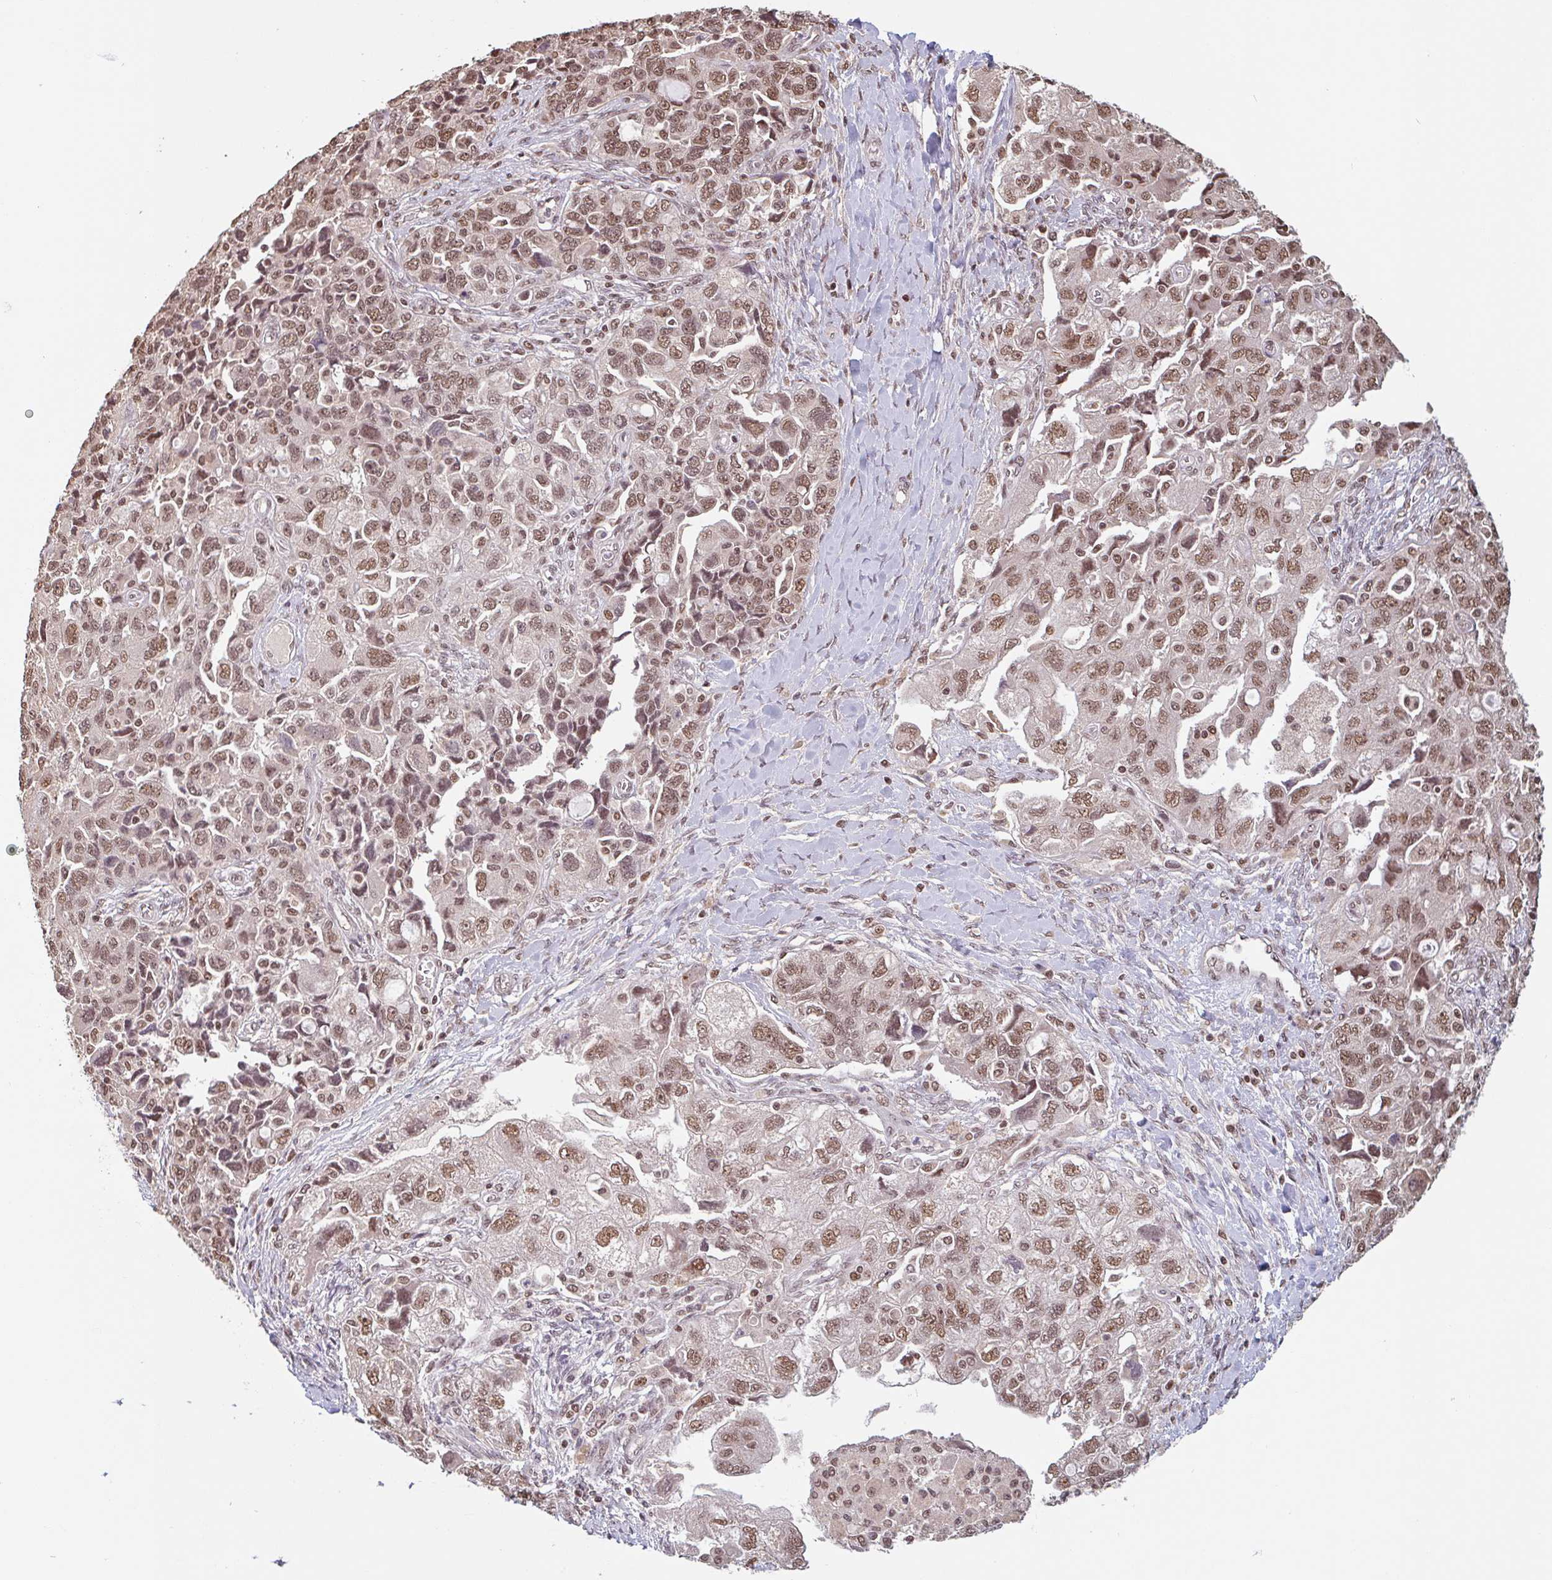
{"staining": {"intensity": "moderate", "quantity": ">75%", "location": "nuclear"}, "tissue": "ovarian cancer", "cell_type": "Tumor cells", "image_type": "cancer", "snomed": [{"axis": "morphology", "description": "Carcinoma, NOS"}, {"axis": "morphology", "description": "Cystadenocarcinoma, serous, NOS"}, {"axis": "topography", "description": "Ovary"}], "caption": "Immunohistochemistry (IHC) of human ovarian carcinoma shows medium levels of moderate nuclear staining in about >75% of tumor cells.", "gene": "DR1", "patient": {"sex": "female", "age": 69}}